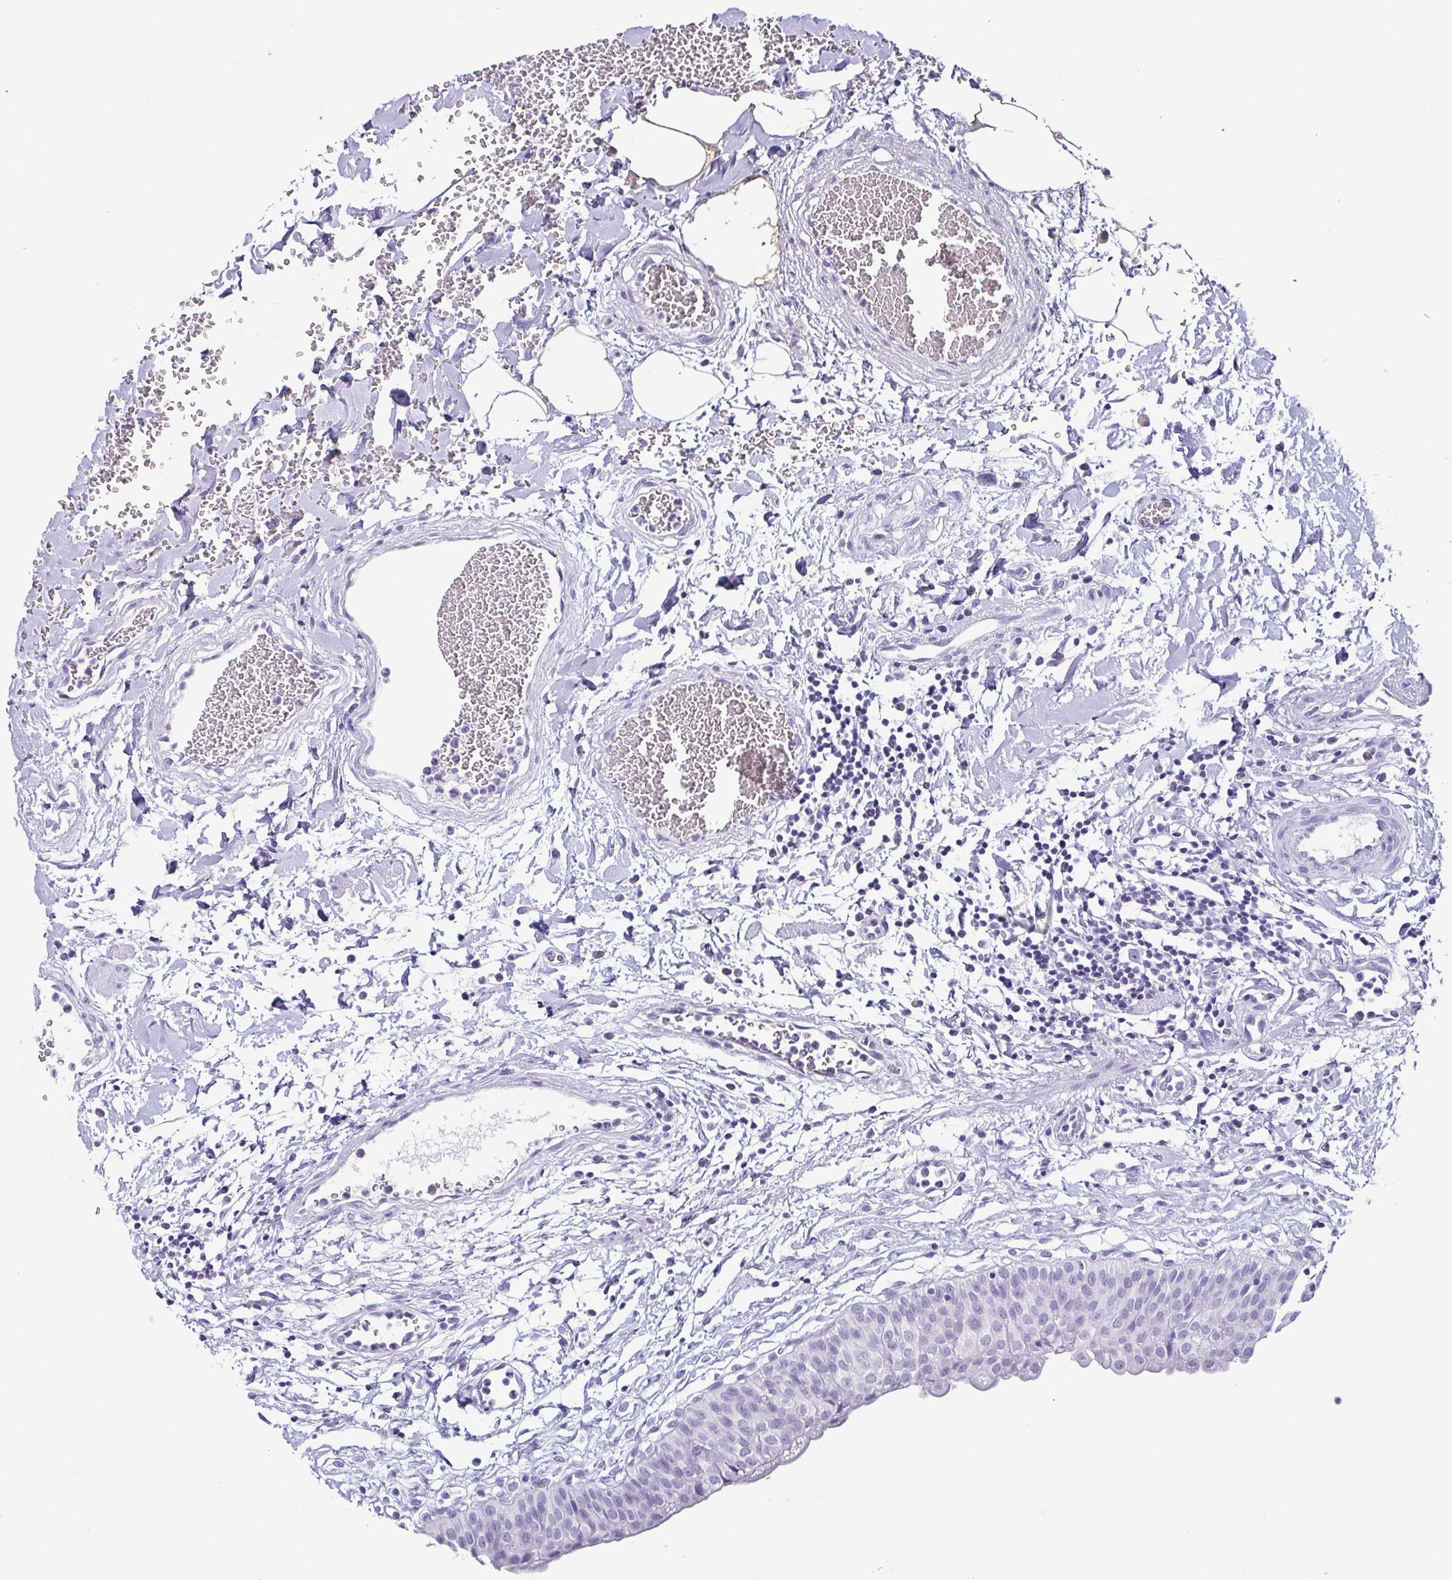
{"staining": {"intensity": "negative", "quantity": "none", "location": "none"}, "tissue": "urinary bladder", "cell_type": "Urothelial cells", "image_type": "normal", "snomed": [{"axis": "morphology", "description": "Normal tissue, NOS"}, {"axis": "topography", "description": "Urinary bladder"}], "caption": "DAB (3,3'-diaminobenzidine) immunohistochemical staining of unremarkable human urinary bladder reveals no significant staining in urothelial cells.", "gene": "ESX1", "patient": {"sex": "male", "age": 55}}